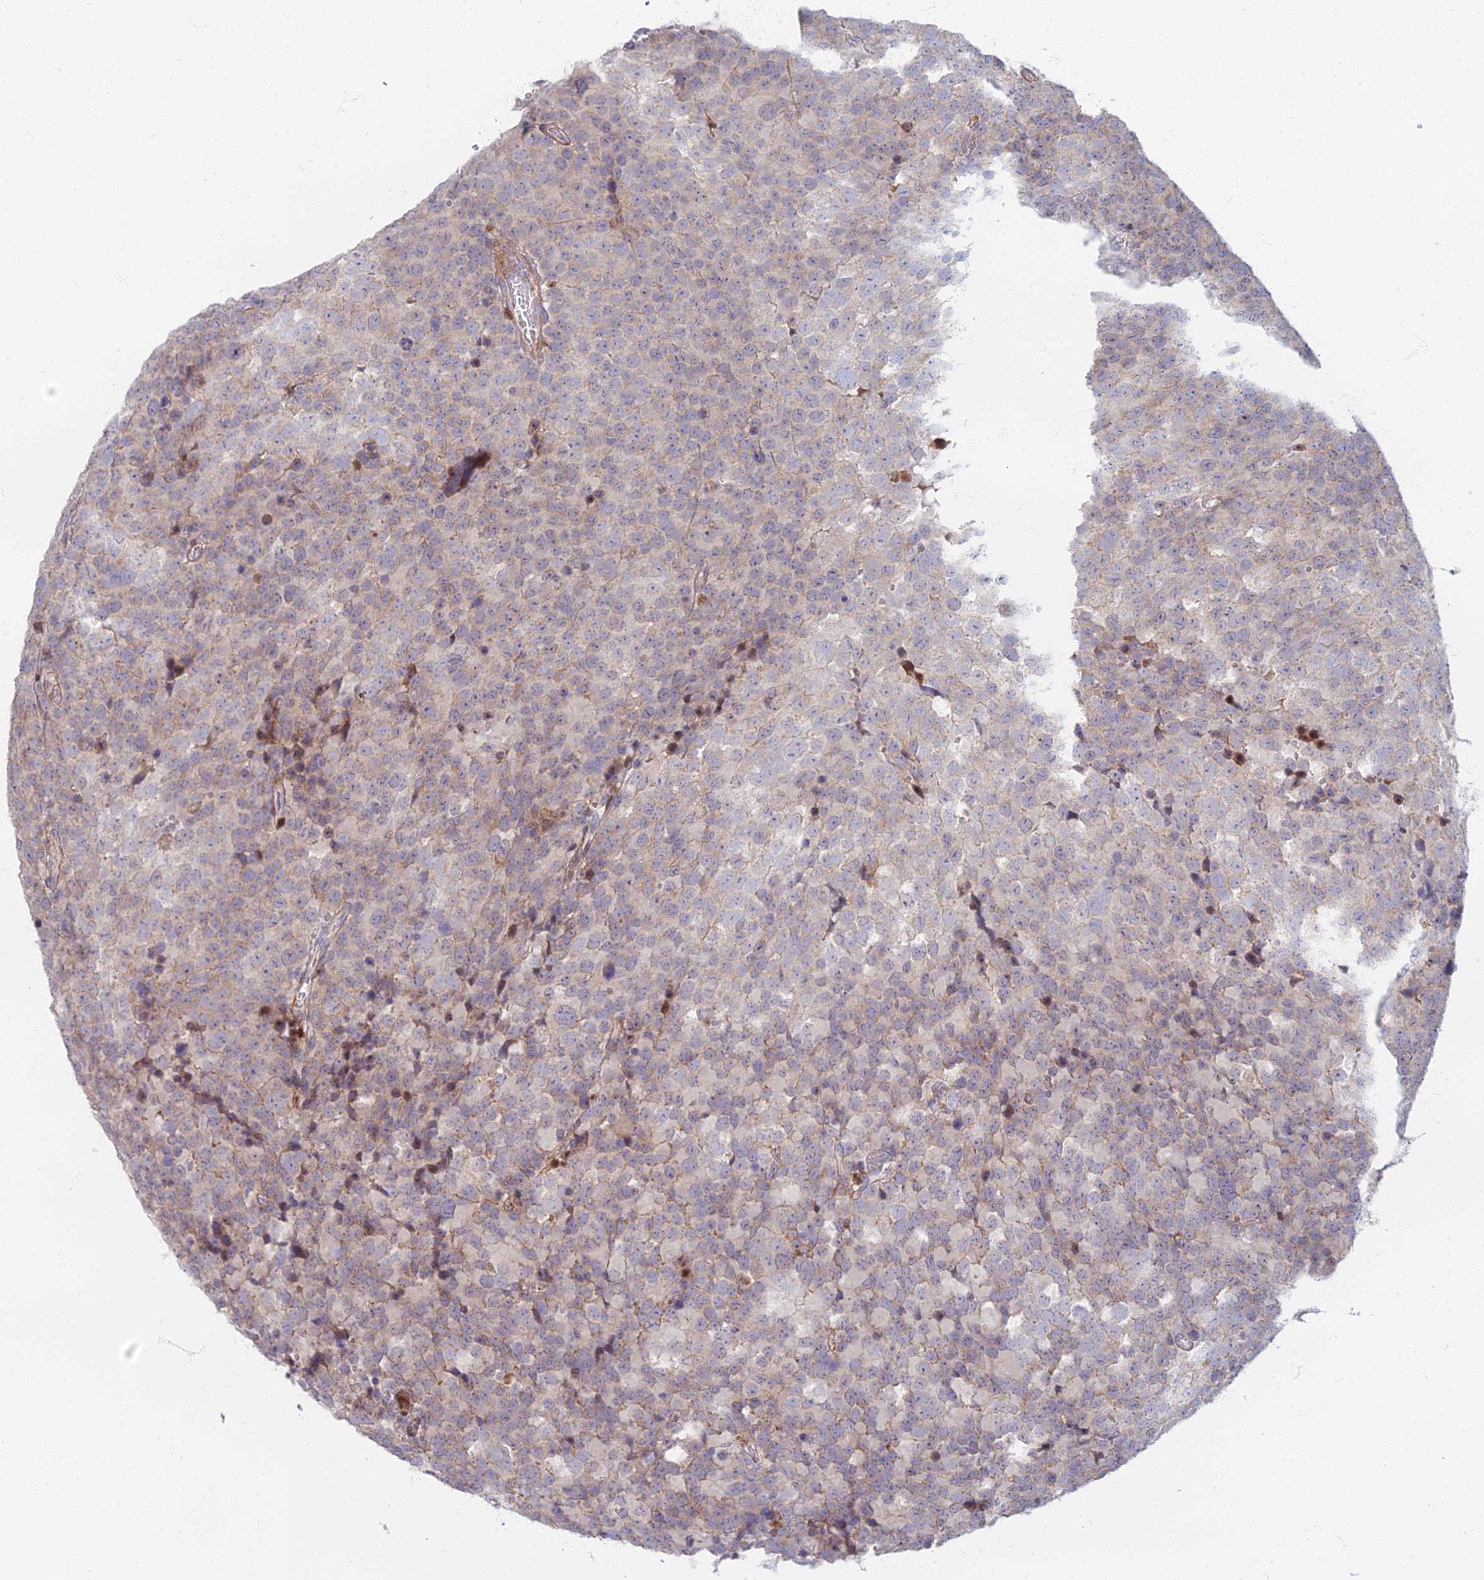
{"staining": {"intensity": "weak", "quantity": "25%-75%", "location": "cytoplasmic/membranous"}, "tissue": "testis cancer", "cell_type": "Tumor cells", "image_type": "cancer", "snomed": [{"axis": "morphology", "description": "Seminoma, NOS"}, {"axis": "topography", "description": "Testis"}], "caption": "This image displays testis cancer stained with immunohistochemistry (IHC) to label a protein in brown. The cytoplasmic/membranous of tumor cells show weak positivity for the protein. Nuclei are counter-stained blue.", "gene": "C15orf40", "patient": {"sex": "male", "age": 71}}